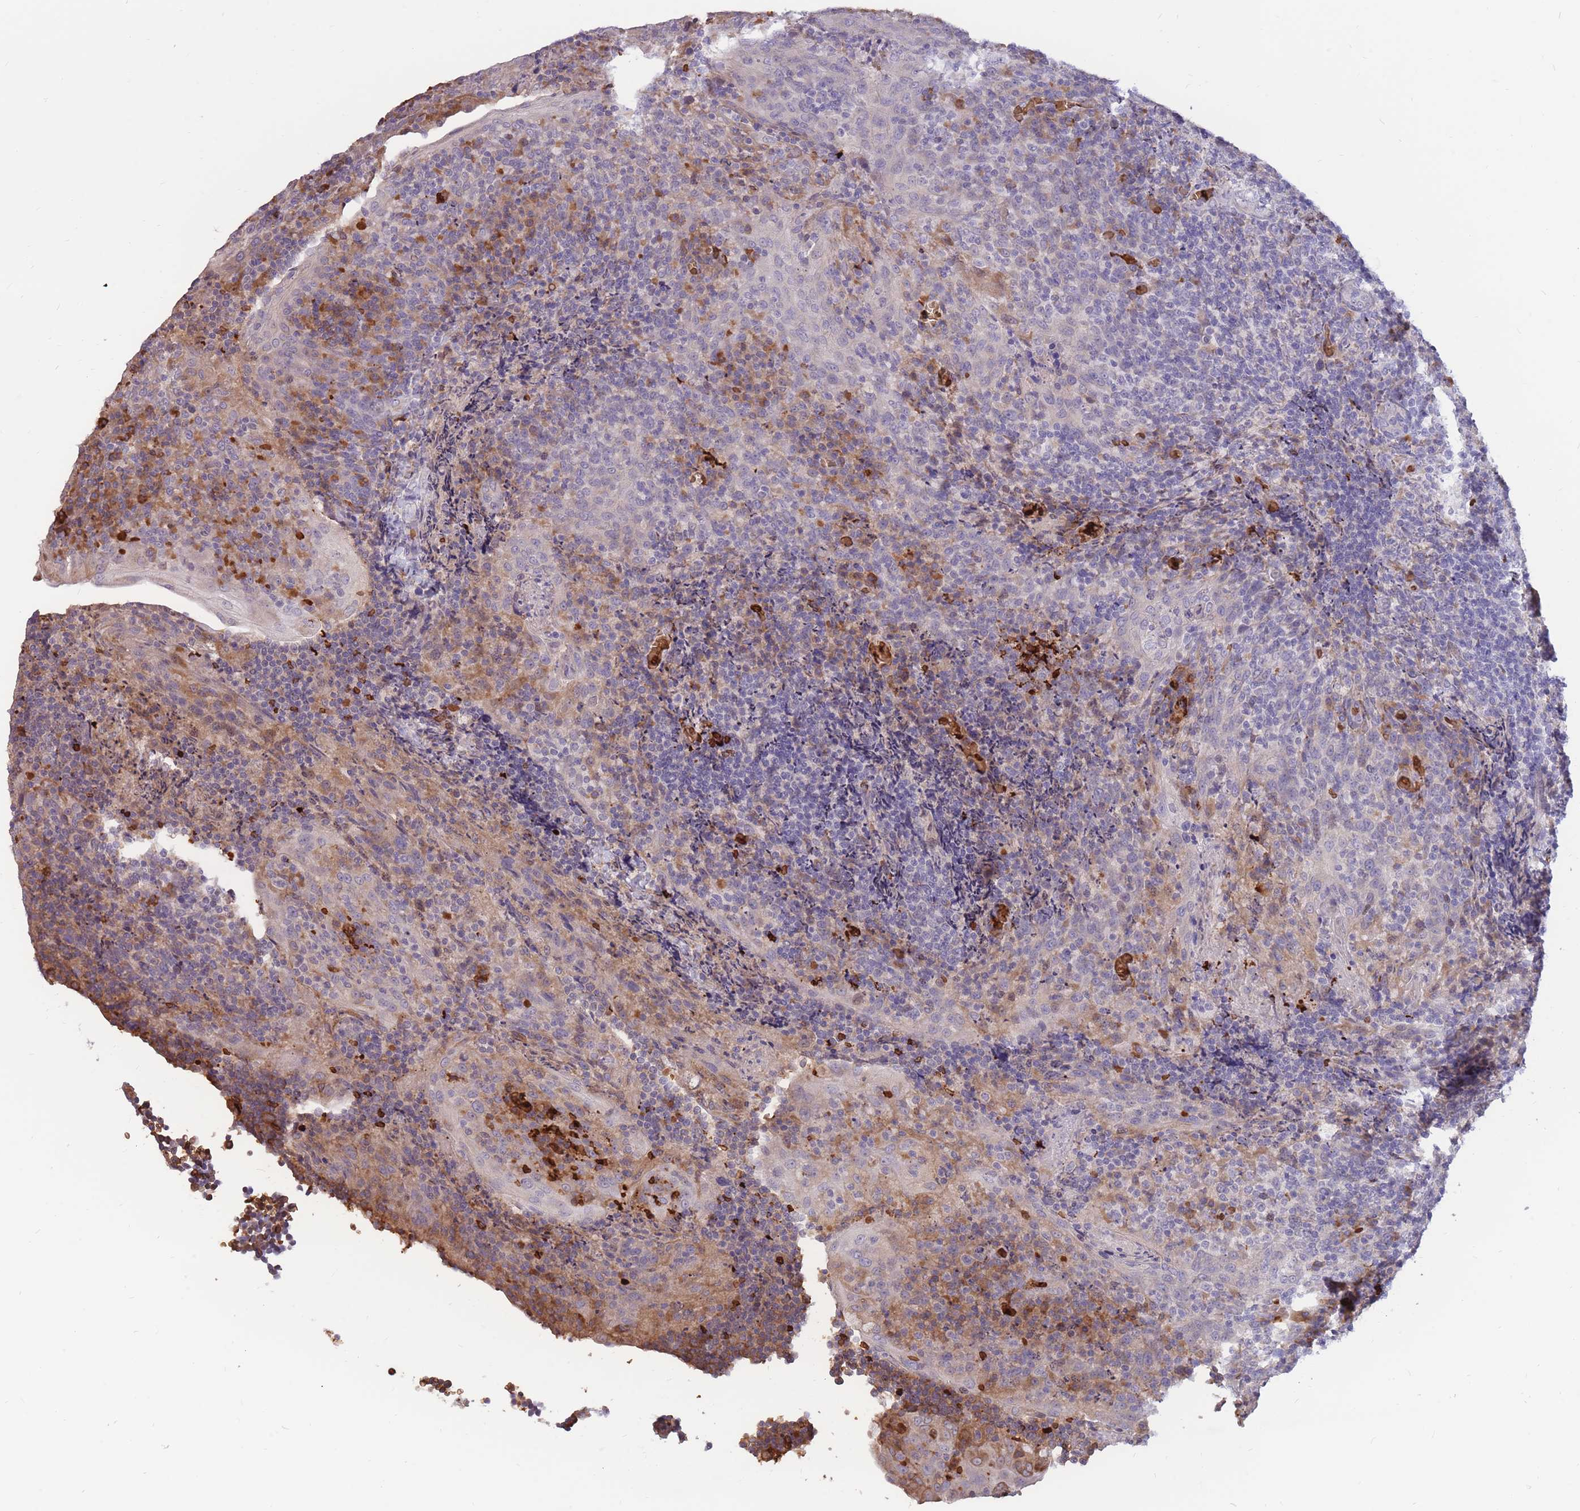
{"staining": {"intensity": "moderate", "quantity": "<25%", "location": "cytoplasmic/membranous"}, "tissue": "tonsil", "cell_type": "Germinal center cells", "image_type": "normal", "snomed": [{"axis": "morphology", "description": "Normal tissue, NOS"}, {"axis": "topography", "description": "Tonsil"}], "caption": "IHC micrograph of benign human tonsil stained for a protein (brown), which shows low levels of moderate cytoplasmic/membranous positivity in approximately <25% of germinal center cells.", "gene": "ATP10D", "patient": {"sex": "male", "age": 17}}